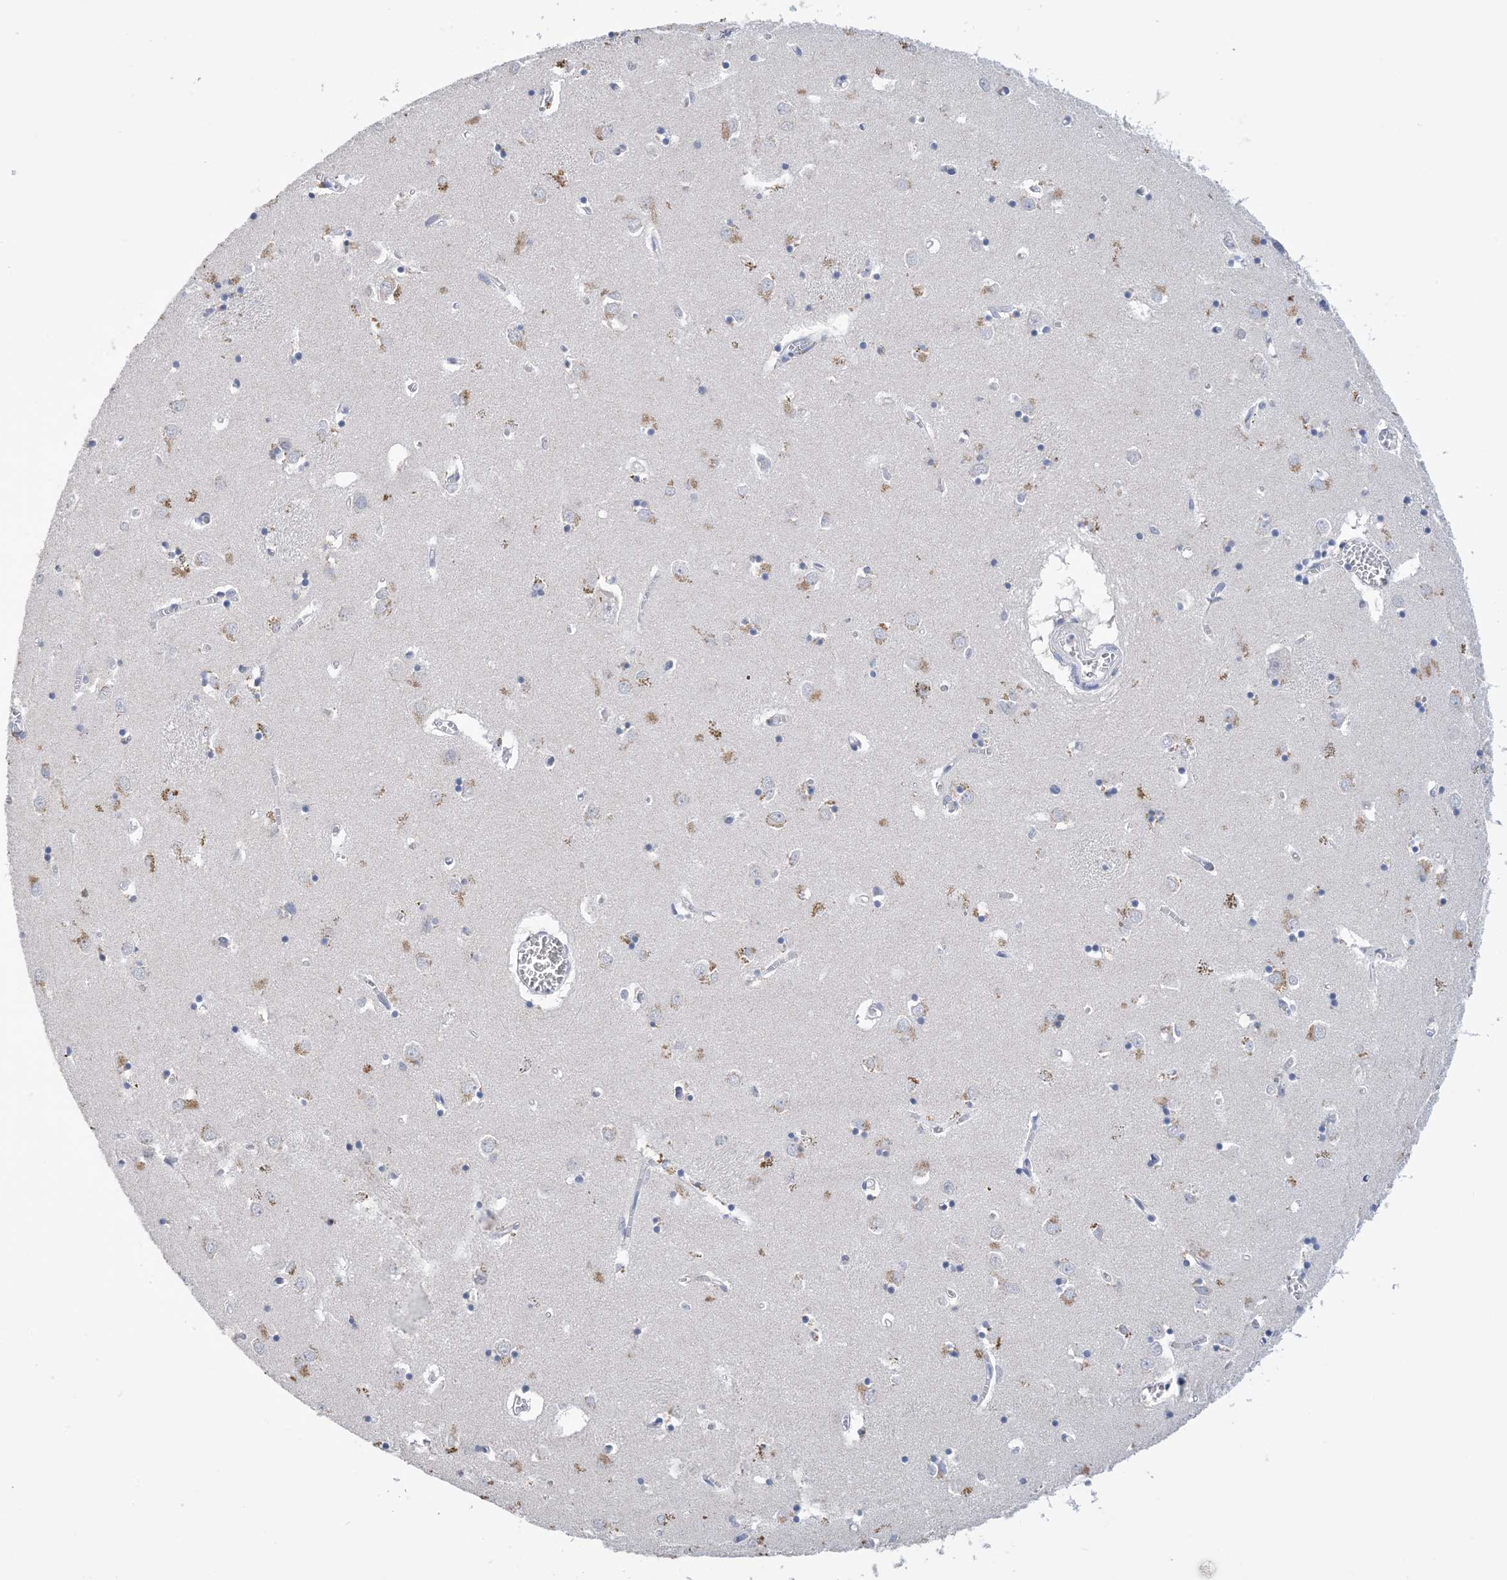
{"staining": {"intensity": "negative", "quantity": "none", "location": "none"}, "tissue": "caudate", "cell_type": "Glial cells", "image_type": "normal", "snomed": [{"axis": "morphology", "description": "Normal tissue, NOS"}, {"axis": "topography", "description": "Lateral ventricle wall"}], "caption": "Immunohistochemistry photomicrograph of unremarkable caudate: human caudate stained with DAB (3,3'-diaminobenzidine) exhibits no significant protein positivity in glial cells.", "gene": "DSC3", "patient": {"sex": "male", "age": 70}}